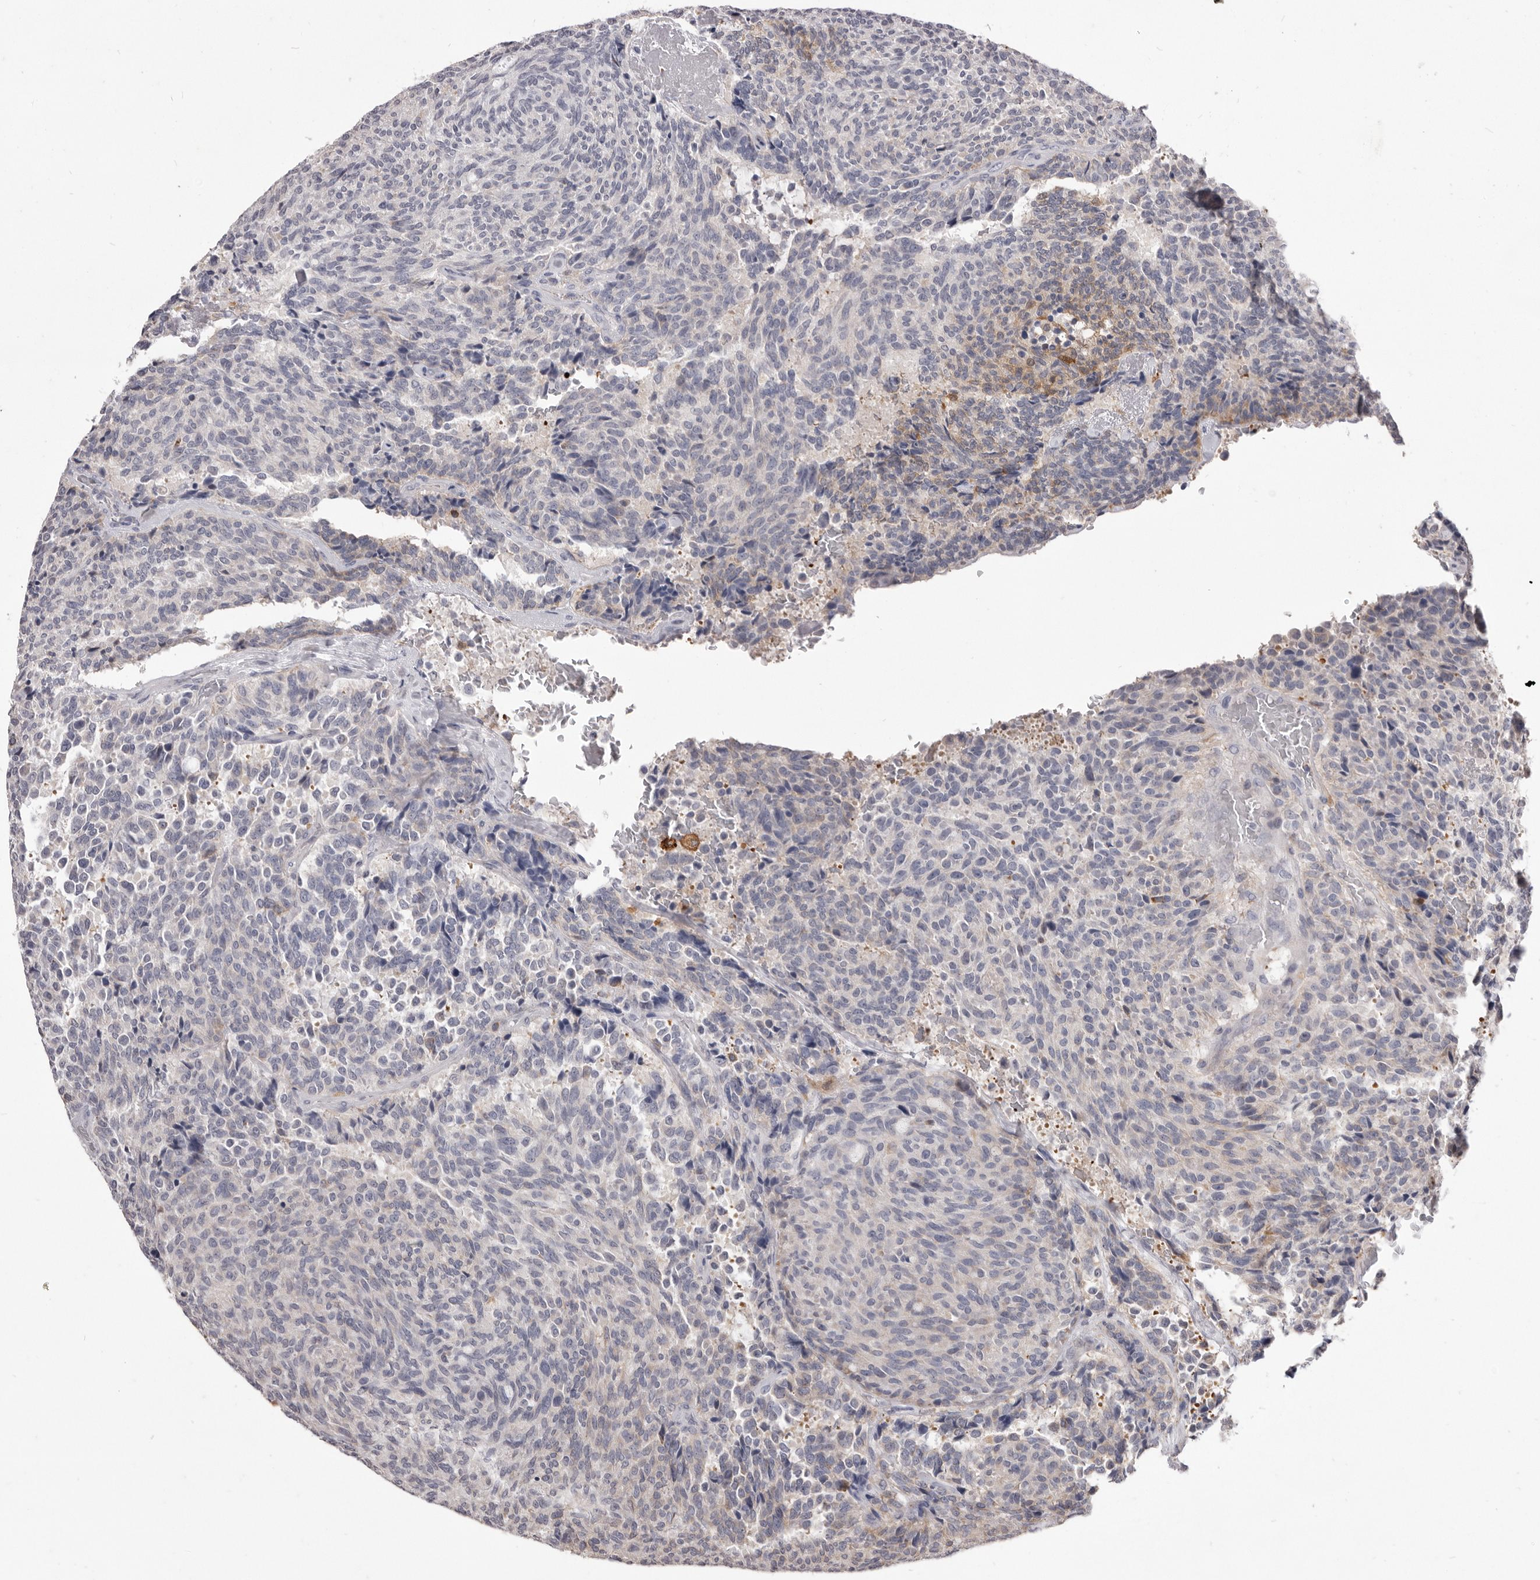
{"staining": {"intensity": "negative", "quantity": "none", "location": "none"}, "tissue": "carcinoid", "cell_type": "Tumor cells", "image_type": "cancer", "snomed": [{"axis": "morphology", "description": "Carcinoid, malignant, NOS"}, {"axis": "topography", "description": "Pancreas"}], "caption": "There is no significant expression in tumor cells of malignant carcinoid.", "gene": "VPS45", "patient": {"sex": "female", "age": 54}}